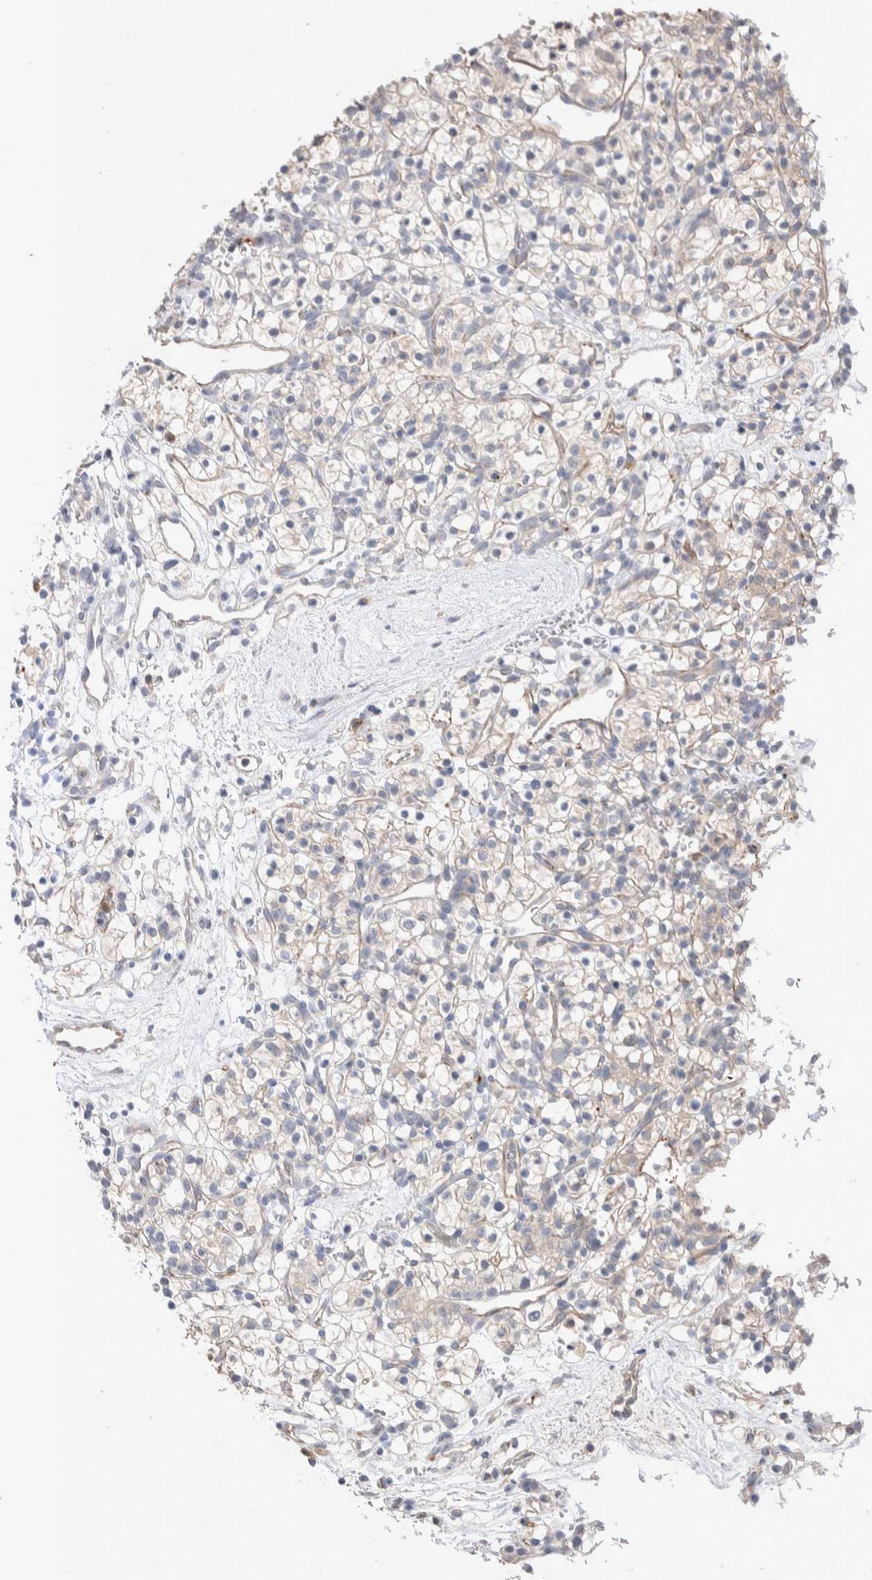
{"staining": {"intensity": "negative", "quantity": "none", "location": "none"}, "tissue": "renal cancer", "cell_type": "Tumor cells", "image_type": "cancer", "snomed": [{"axis": "morphology", "description": "Adenocarcinoma, NOS"}, {"axis": "topography", "description": "Kidney"}], "caption": "Immunohistochemistry of adenocarcinoma (renal) shows no positivity in tumor cells.", "gene": "FFAR2", "patient": {"sex": "female", "age": 57}}